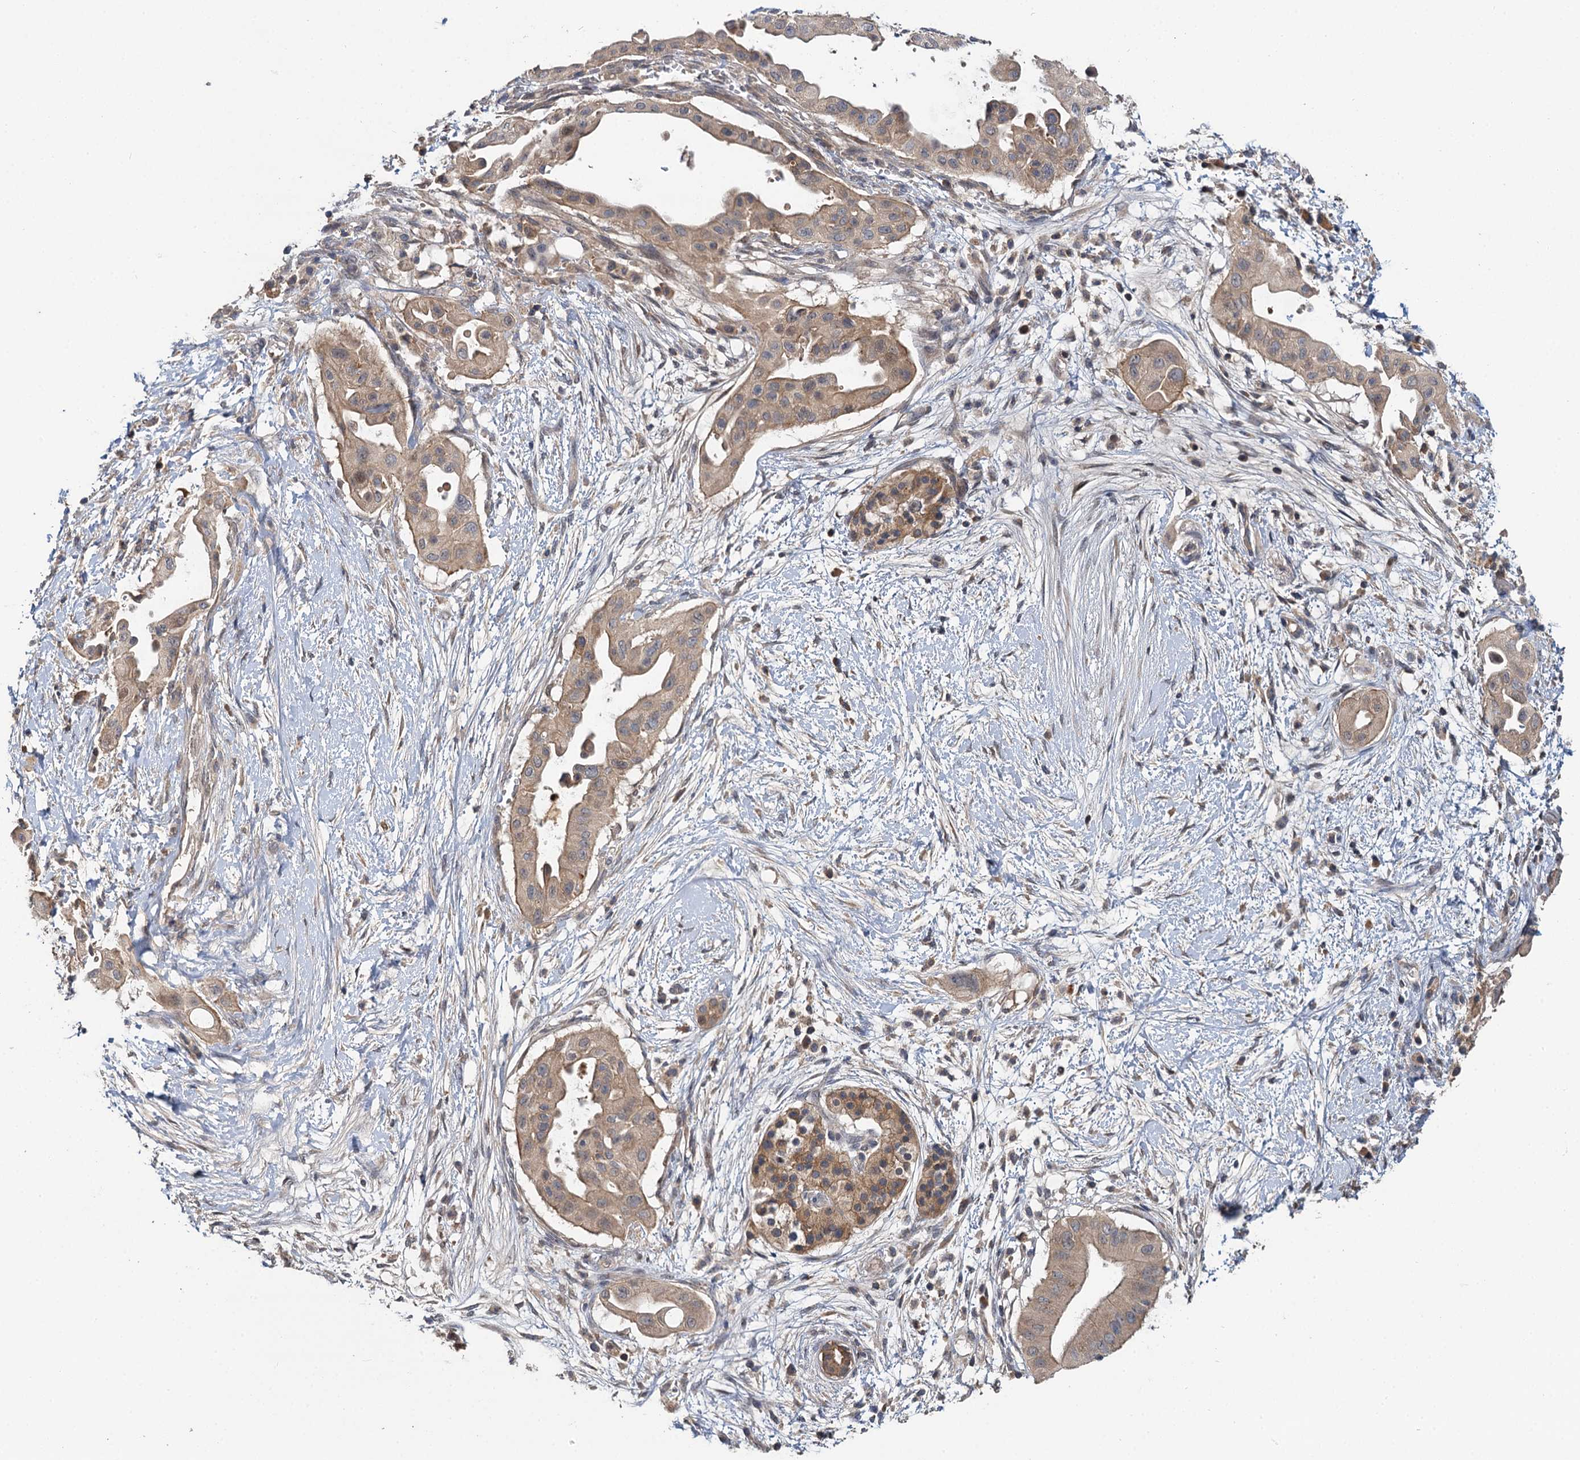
{"staining": {"intensity": "weak", "quantity": ">75%", "location": "cytoplasmic/membranous"}, "tissue": "pancreatic cancer", "cell_type": "Tumor cells", "image_type": "cancer", "snomed": [{"axis": "morphology", "description": "Adenocarcinoma, NOS"}, {"axis": "topography", "description": "Pancreas"}], "caption": "Immunohistochemical staining of human pancreatic cancer (adenocarcinoma) shows low levels of weak cytoplasmic/membranous protein expression in approximately >75% of tumor cells.", "gene": "TMEM39A", "patient": {"sex": "male", "age": 68}}